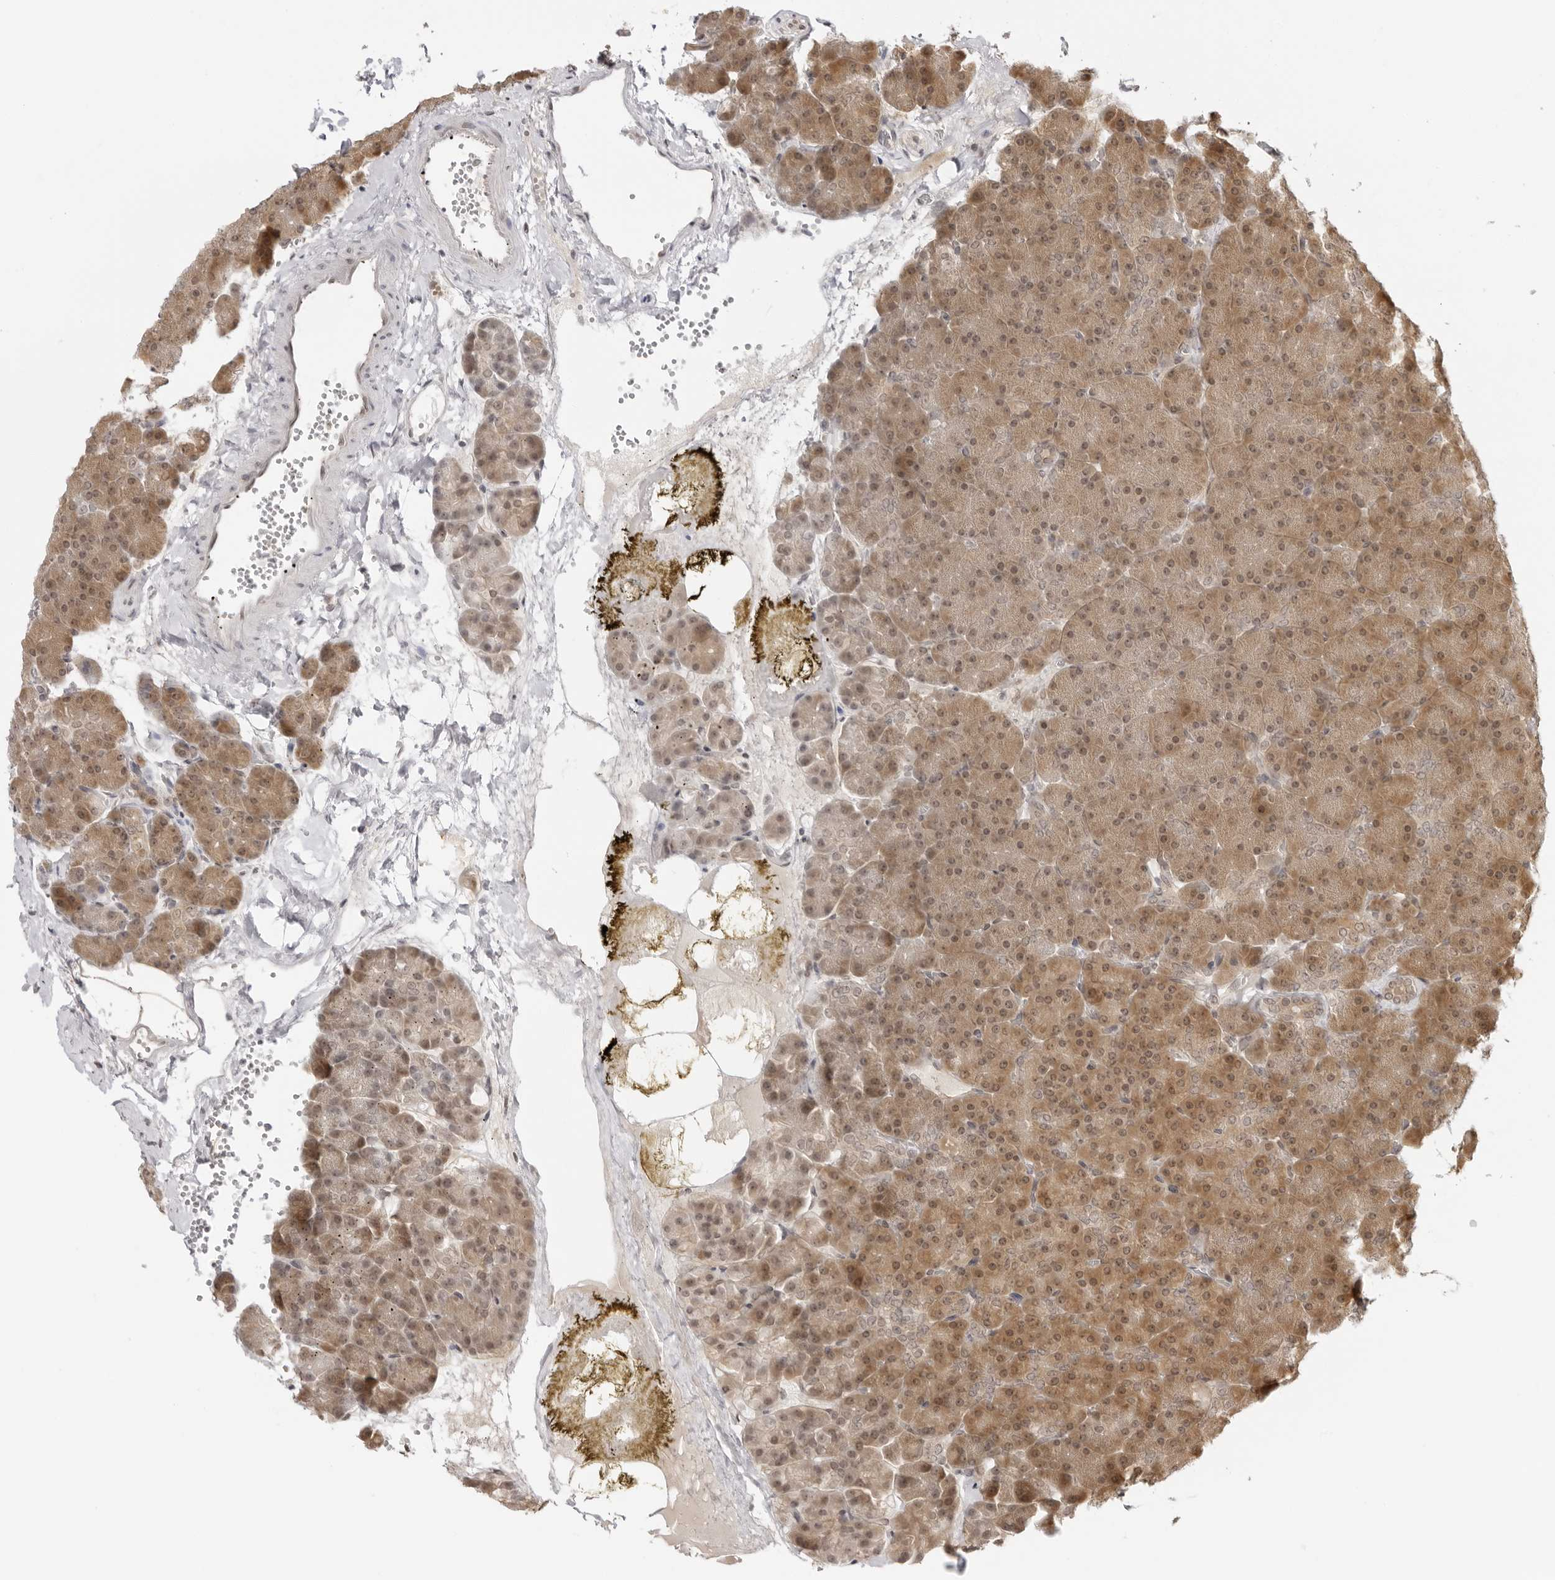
{"staining": {"intensity": "moderate", "quantity": ">75%", "location": "cytoplasmic/membranous,nuclear"}, "tissue": "pancreas", "cell_type": "Exocrine glandular cells", "image_type": "normal", "snomed": [{"axis": "morphology", "description": "Normal tissue, NOS"}, {"axis": "morphology", "description": "Carcinoid, malignant, NOS"}, {"axis": "topography", "description": "Pancreas"}], "caption": "Immunohistochemical staining of normal human pancreas demonstrates moderate cytoplasmic/membranous,nuclear protein positivity in about >75% of exocrine glandular cells. The staining is performed using DAB (3,3'-diaminobenzidine) brown chromogen to label protein expression. The nuclei are counter-stained blue using hematoxylin.", "gene": "PRRC2C", "patient": {"sex": "female", "age": 35}}